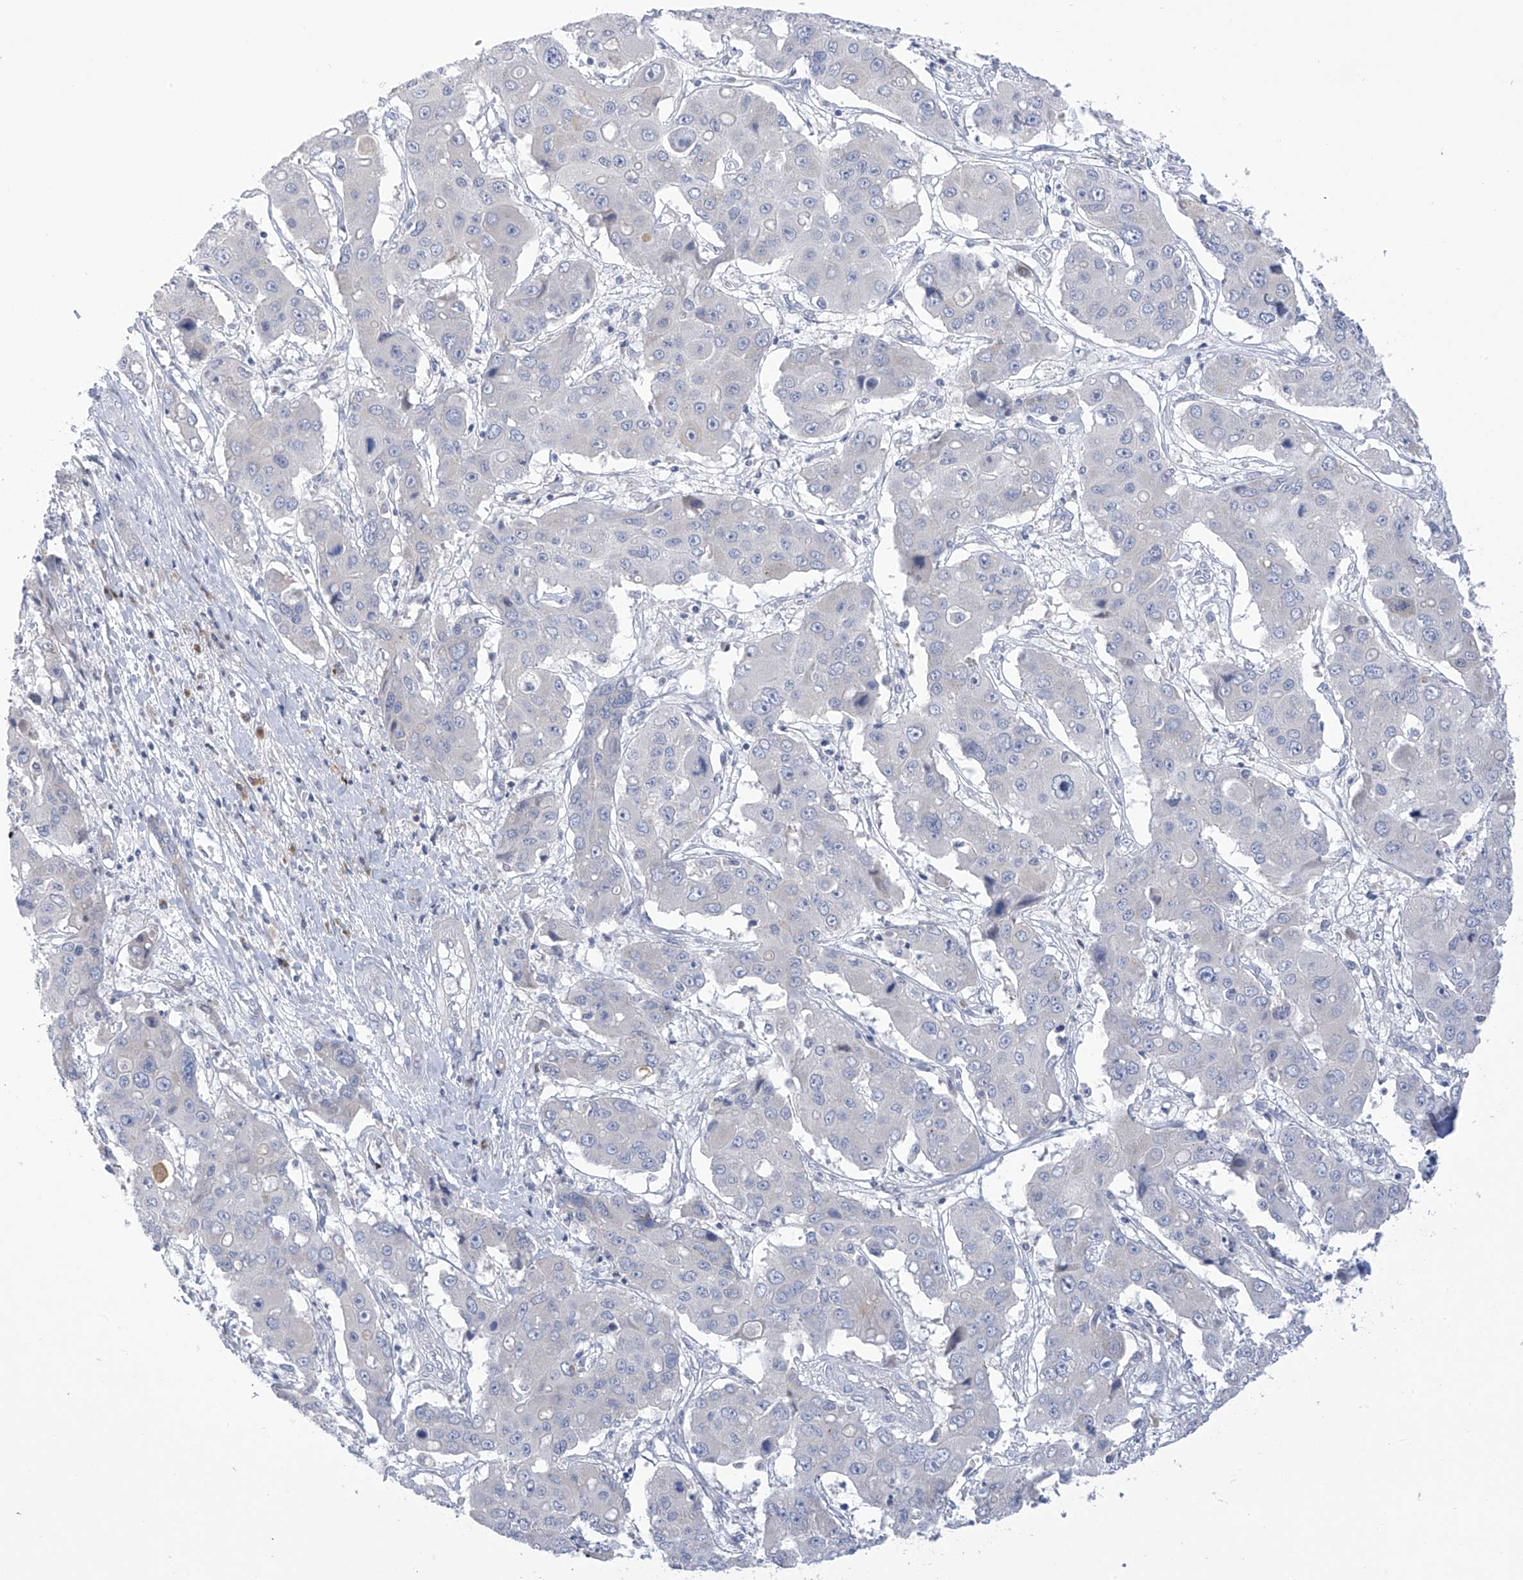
{"staining": {"intensity": "negative", "quantity": "none", "location": "none"}, "tissue": "liver cancer", "cell_type": "Tumor cells", "image_type": "cancer", "snomed": [{"axis": "morphology", "description": "Cholangiocarcinoma"}, {"axis": "topography", "description": "Liver"}], "caption": "IHC histopathology image of liver cancer (cholangiocarcinoma) stained for a protein (brown), which exhibits no expression in tumor cells.", "gene": "SLCO4A1", "patient": {"sex": "male", "age": 67}}